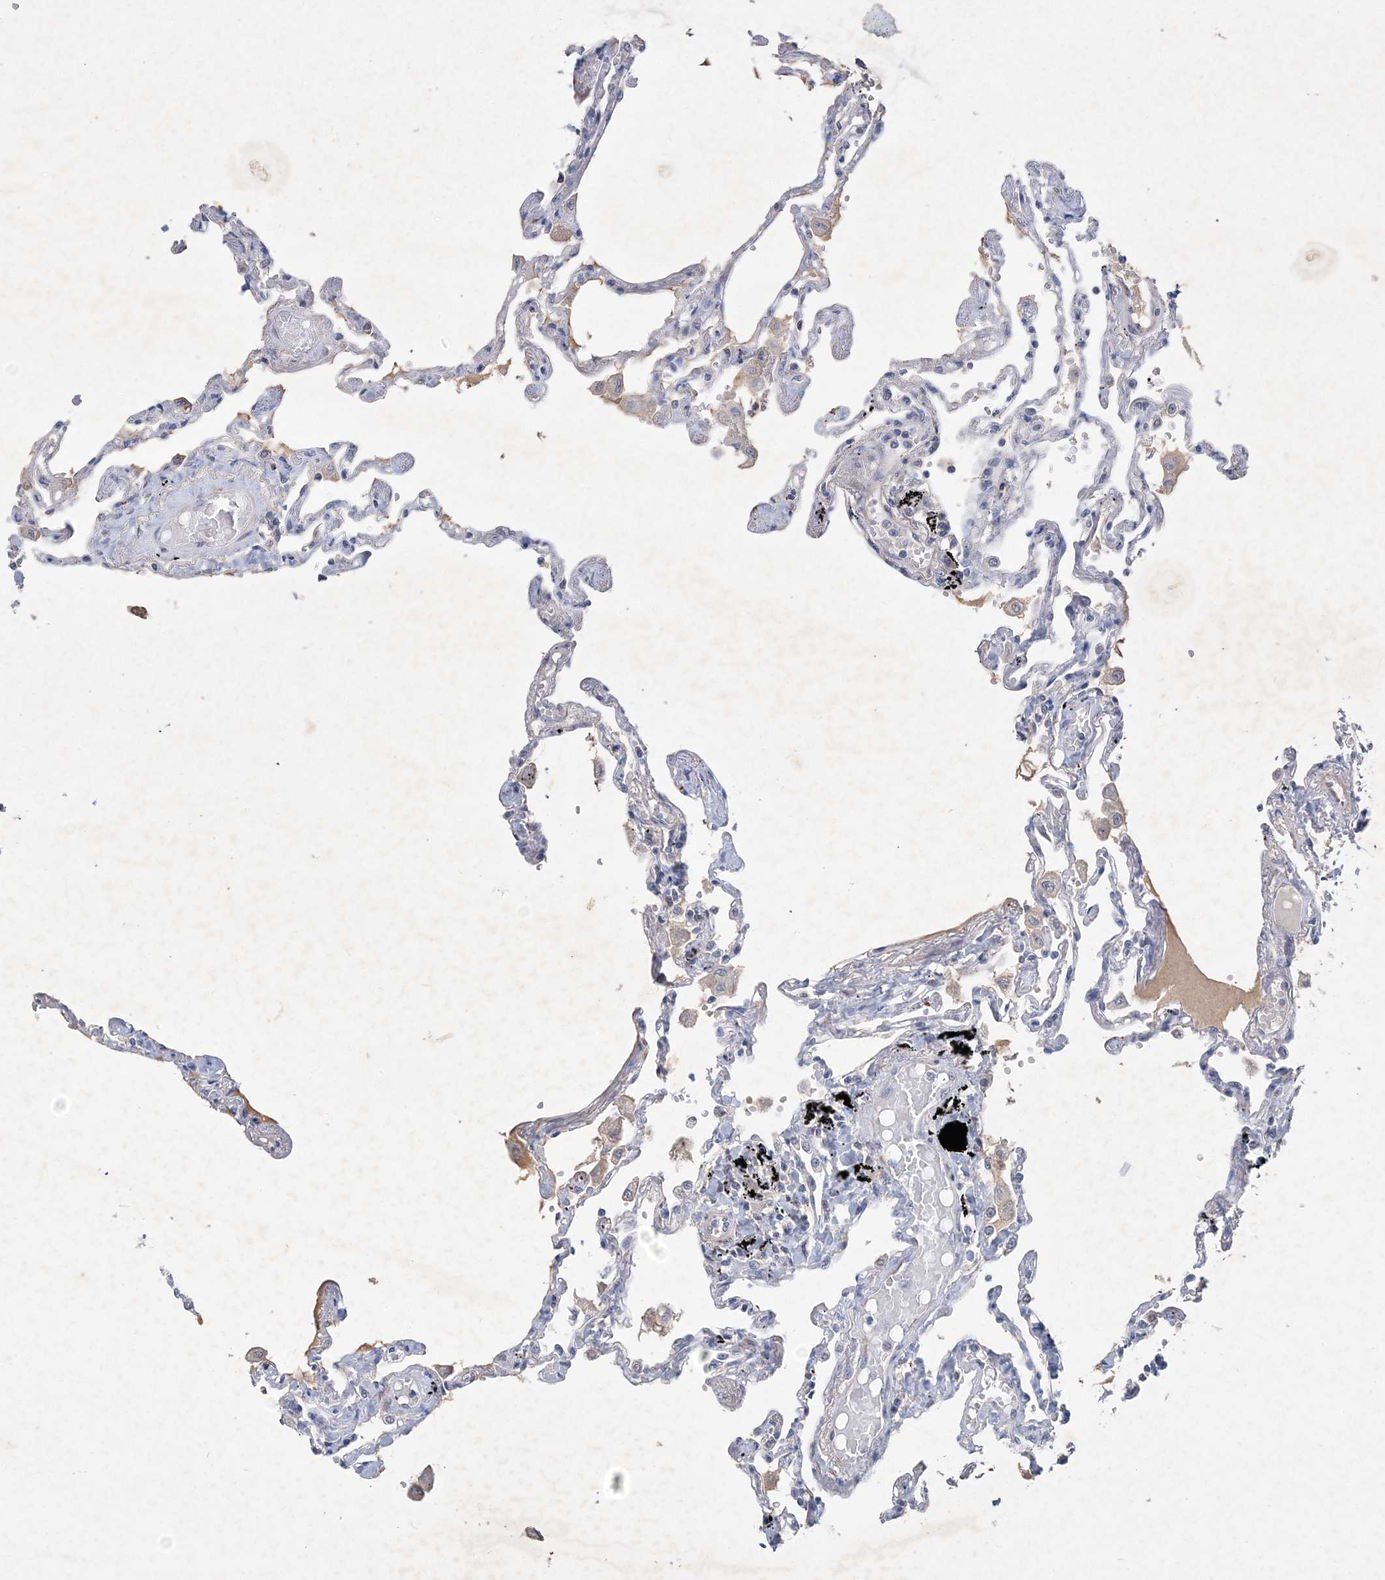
{"staining": {"intensity": "negative", "quantity": "none", "location": "none"}, "tissue": "lung", "cell_type": "Alveolar cells", "image_type": "normal", "snomed": [{"axis": "morphology", "description": "Normal tissue, NOS"}, {"axis": "topography", "description": "Lung"}], "caption": "Immunohistochemistry (IHC) micrograph of unremarkable lung: lung stained with DAB (3,3'-diaminobenzidine) displays no significant protein staining in alveolar cells.", "gene": "C11orf58", "patient": {"sex": "female", "age": 67}}